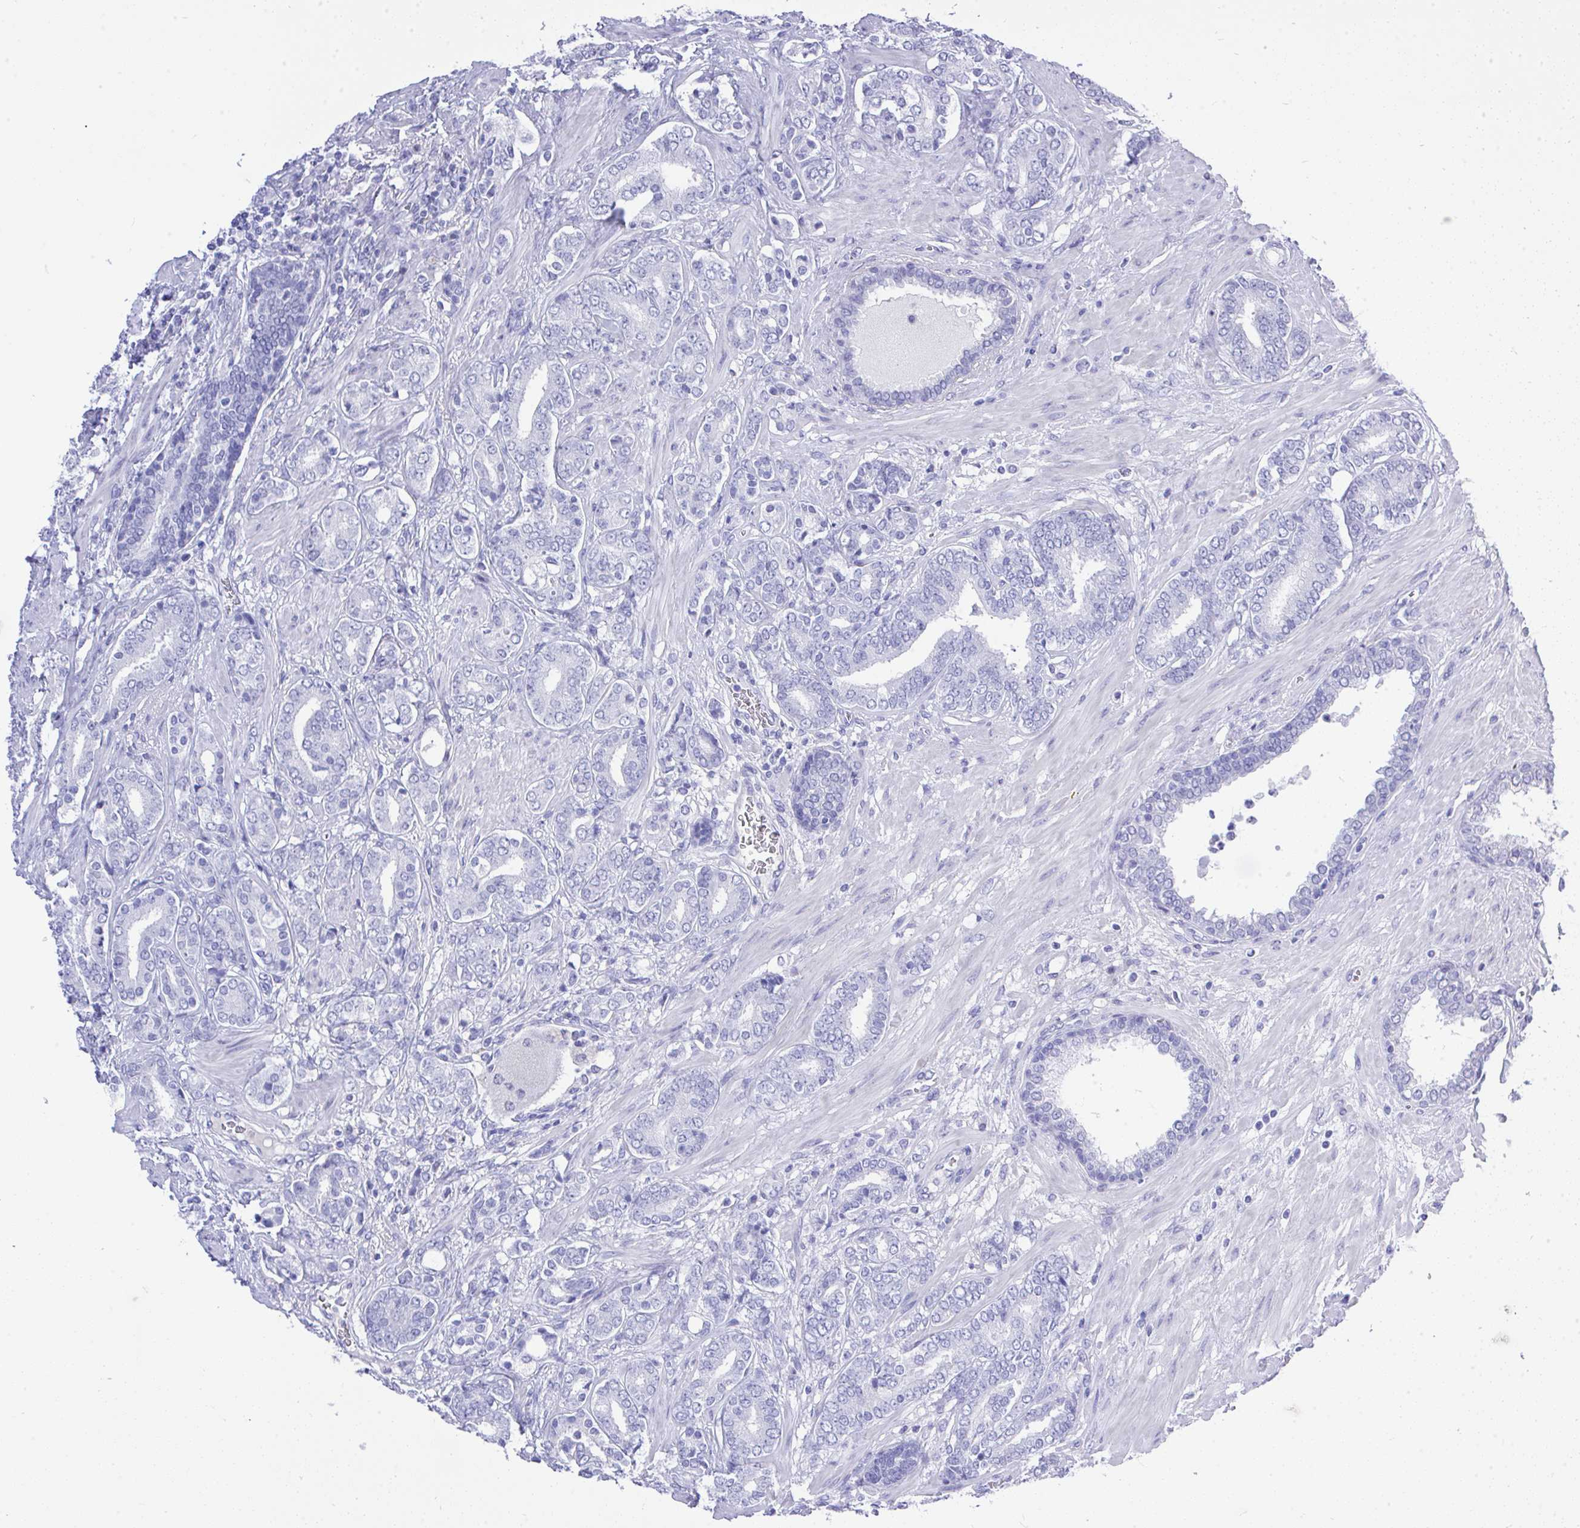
{"staining": {"intensity": "negative", "quantity": "none", "location": "none"}, "tissue": "prostate cancer", "cell_type": "Tumor cells", "image_type": "cancer", "snomed": [{"axis": "morphology", "description": "Adenocarcinoma, High grade"}, {"axis": "topography", "description": "Prostate"}], "caption": "Immunohistochemical staining of human prostate cancer demonstrates no significant expression in tumor cells.", "gene": "MS4A12", "patient": {"sex": "male", "age": 62}}